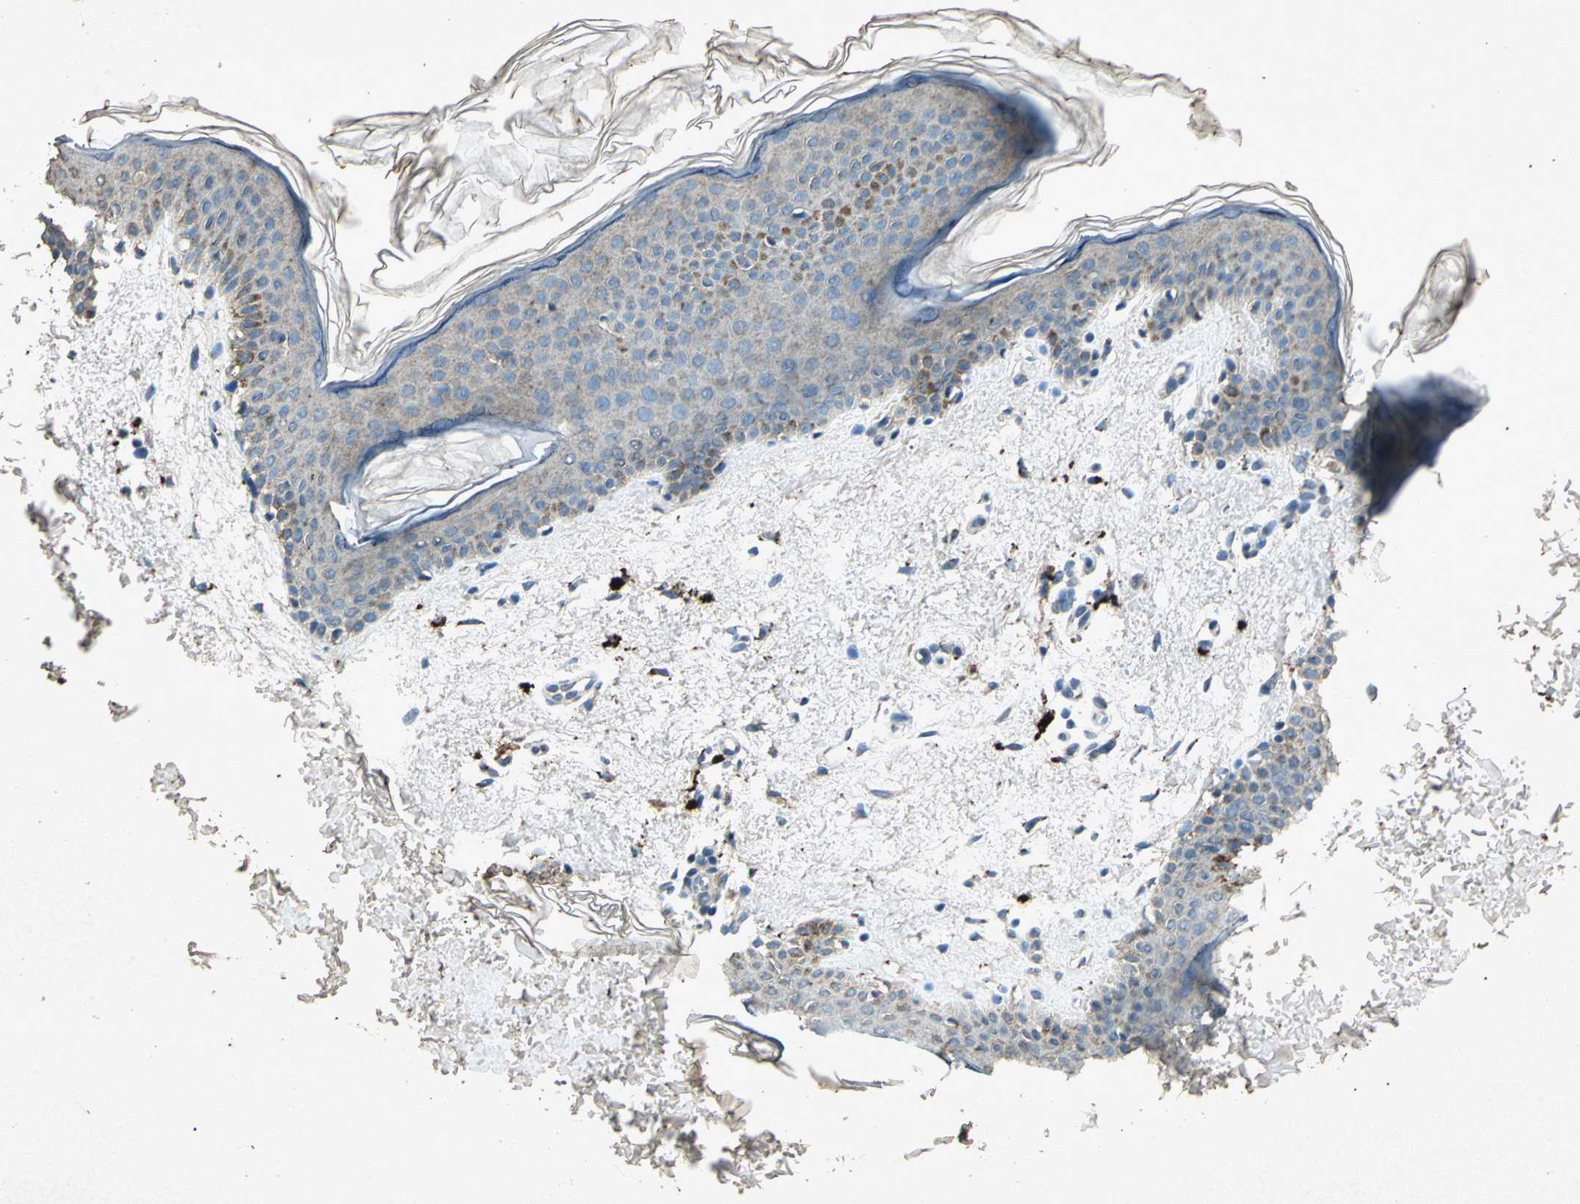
{"staining": {"intensity": "negative", "quantity": "none", "location": "none"}, "tissue": "skin", "cell_type": "Fibroblasts", "image_type": "normal", "snomed": [{"axis": "morphology", "description": "Normal tissue, NOS"}, {"axis": "topography", "description": "Skin"}], "caption": "IHC micrograph of normal skin: human skin stained with DAB shows no significant protein expression in fibroblasts.", "gene": "PSEN1", "patient": {"sex": "female", "age": 56}}